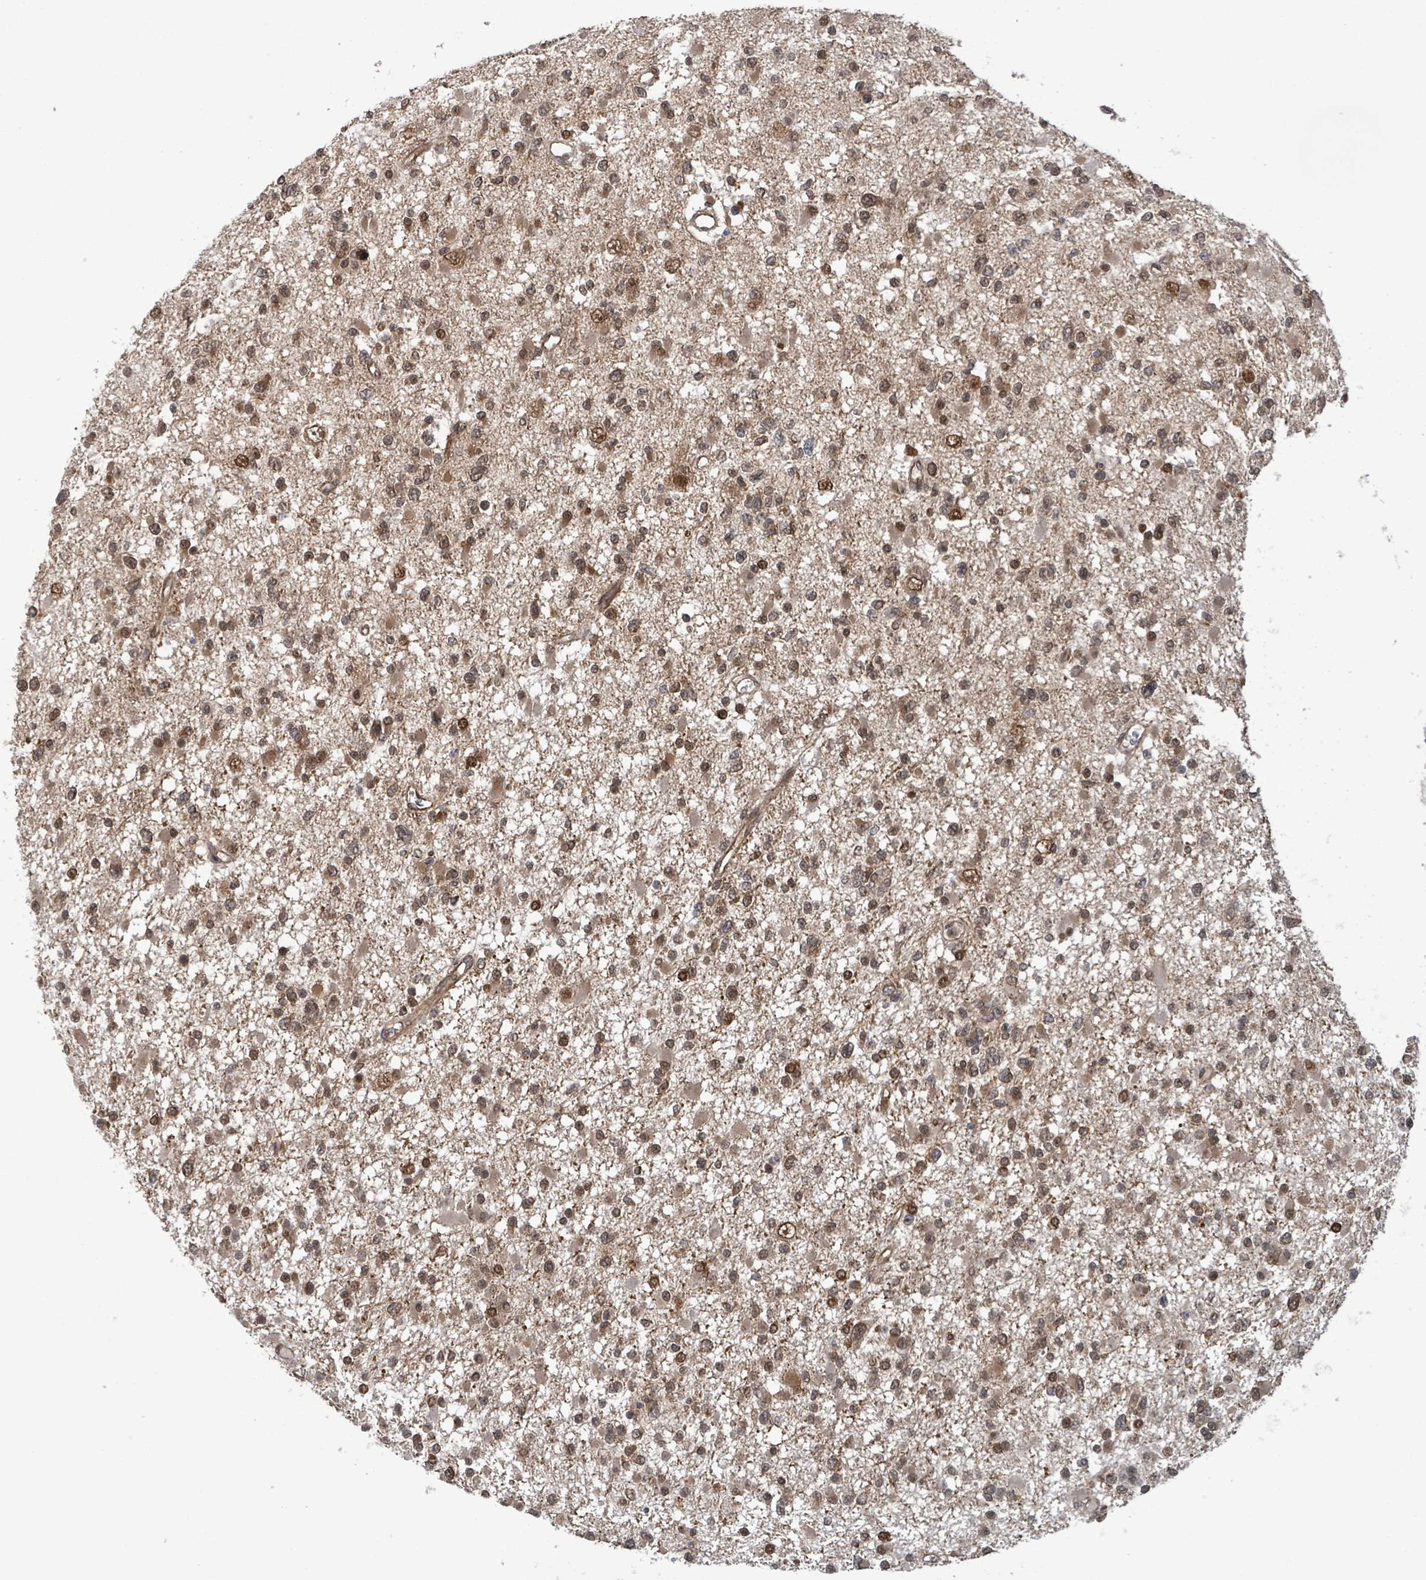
{"staining": {"intensity": "moderate", "quantity": ">75%", "location": "cytoplasmic/membranous,nuclear"}, "tissue": "glioma", "cell_type": "Tumor cells", "image_type": "cancer", "snomed": [{"axis": "morphology", "description": "Glioma, malignant, Low grade"}, {"axis": "topography", "description": "Brain"}], "caption": "Protein expression analysis of glioma reveals moderate cytoplasmic/membranous and nuclear expression in approximately >75% of tumor cells.", "gene": "KLC1", "patient": {"sex": "female", "age": 22}}